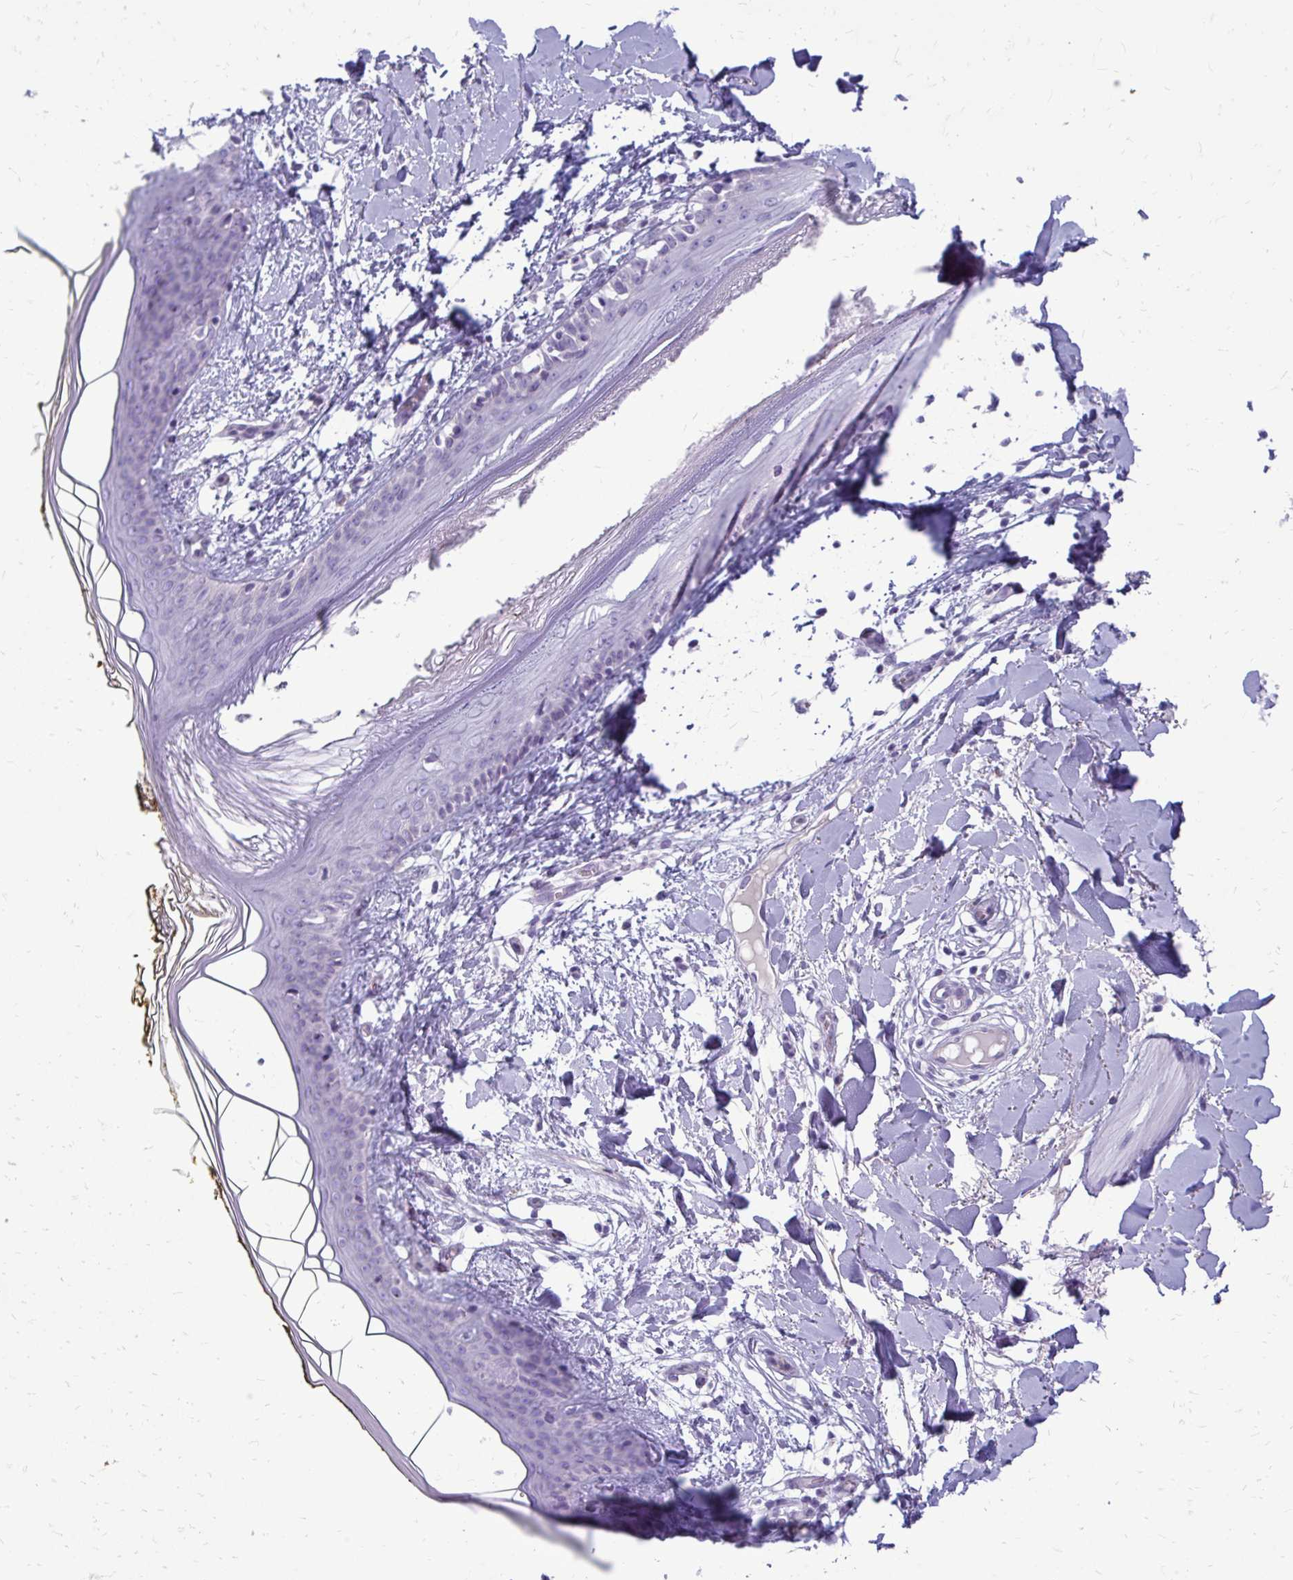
{"staining": {"intensity": "negative", "quantity": "none", "location": "none"}, "tissue": "skin", "cell_type": "Fibroblasts", "image_type": "normal", "snomed": [{"axis": "morphology", "description": "Normal tissue, NOS"}, {"axis": "topography", "description": "Skin"}], "caption": "DAB immunohistochemical staining of normal skin demonstrates no significant staining in fibroblasts.", "gene": "FABP3", "patient": {"sex": "female", "age": 34}}